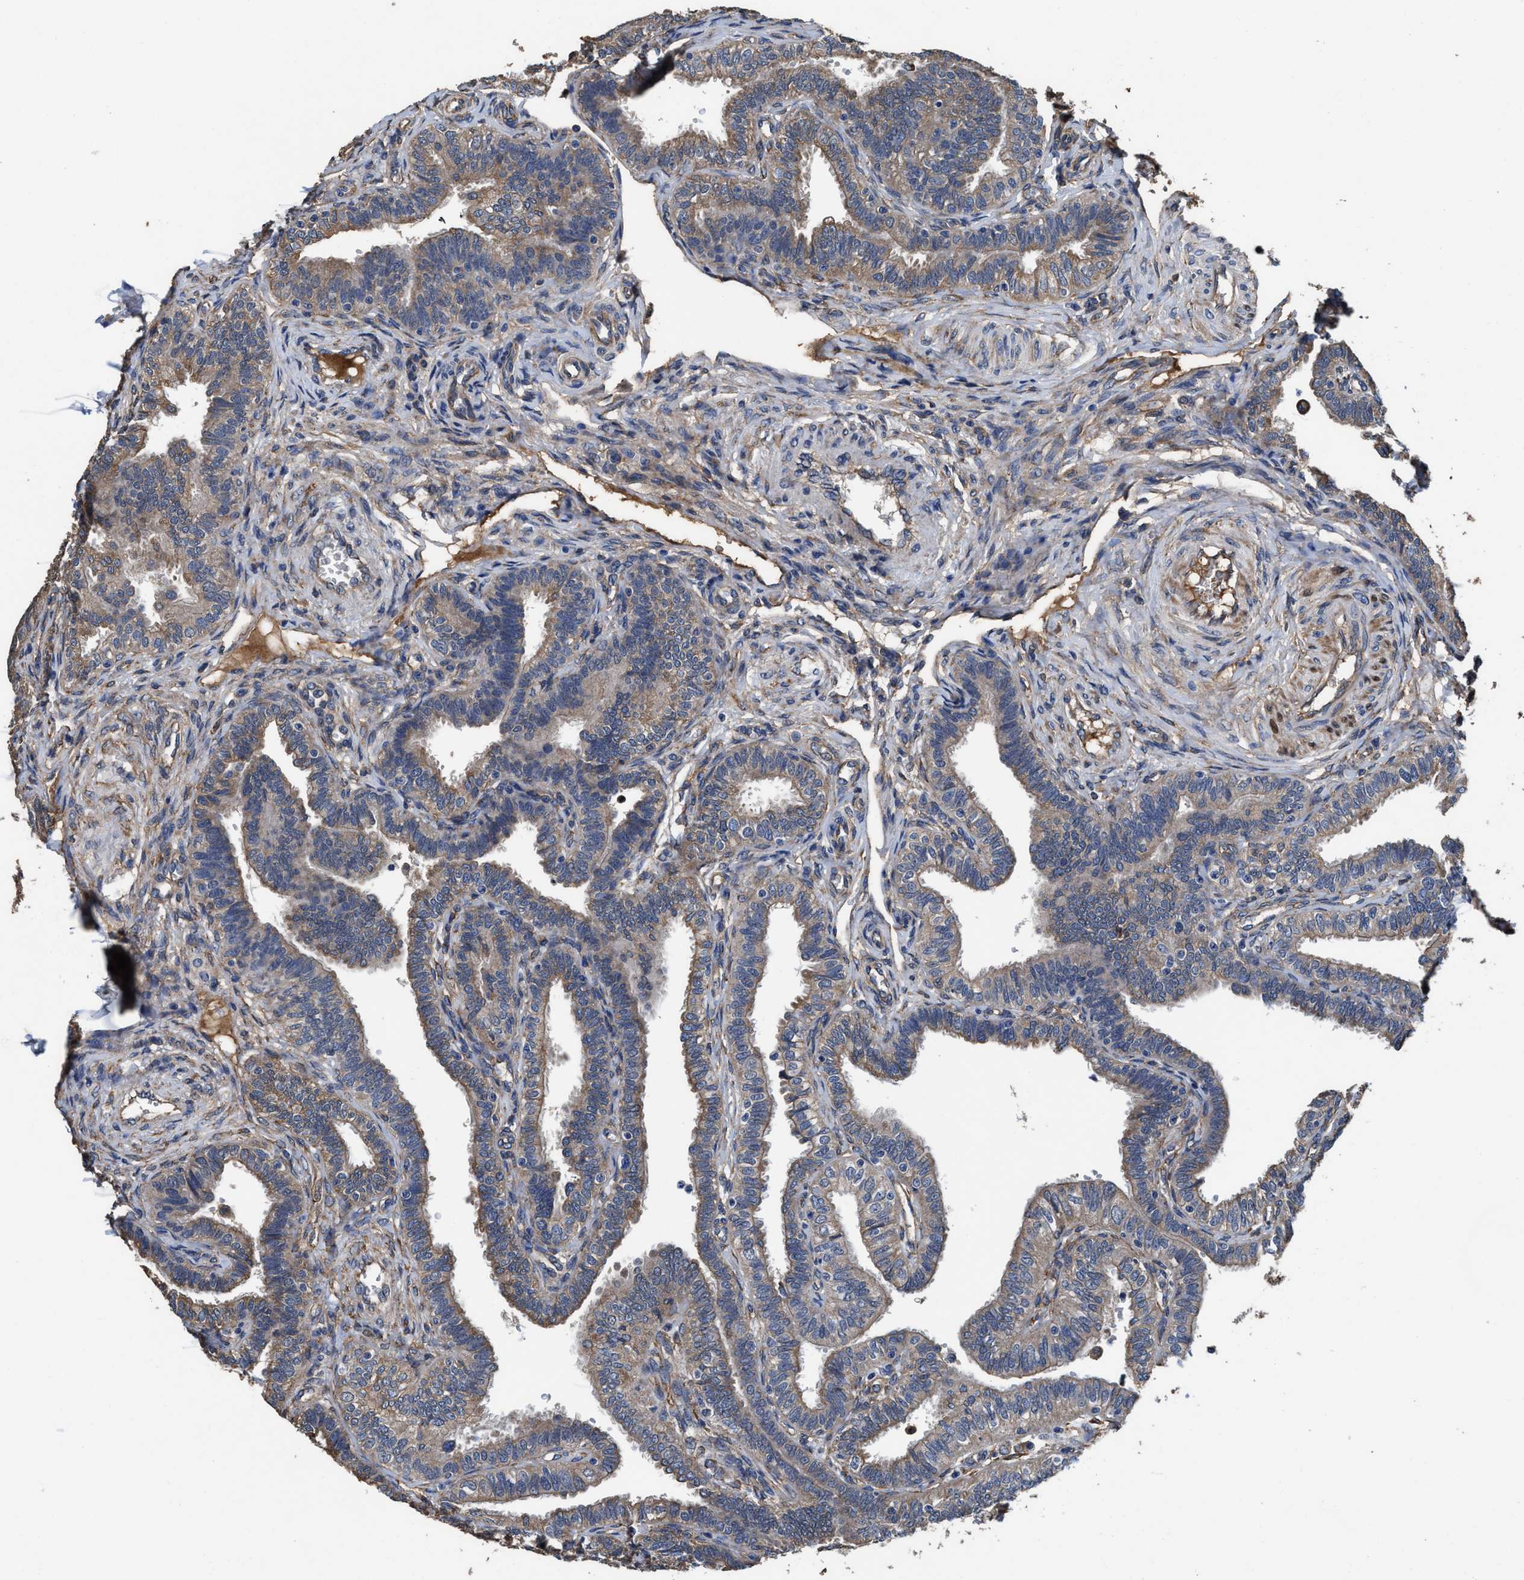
{"staining": {"intensity": "moderate", "quantity": ">75%", "location": "cytoplasmic/membranous"}, "tissue": "fallopian tube", "cell_type": "Glandular cells", "image_type": "normal", "snomed": [{"axis": "morphology", "description": "Normal tissue, NOS"}, {"axis": "topography", "description": "Fallopian tube"}, {"axis": "topography", "description": "Placenta"}], "caption": "Immunohistochemistry (DAB (3,3'-diaminobenzidine)) staining of benign human fallopian tube demonstrates moderate cytoplasmic/membranous protein positivity in about >75% of glandular cells. The staining is performed using DAB (3,3'-diaminobenzidine) brown chromogen to label protein expression. The nuclei are counter-stained blue using hematoxylin.", "gene": "IDNK", "patient": {"sex": "female", "age": 34}}